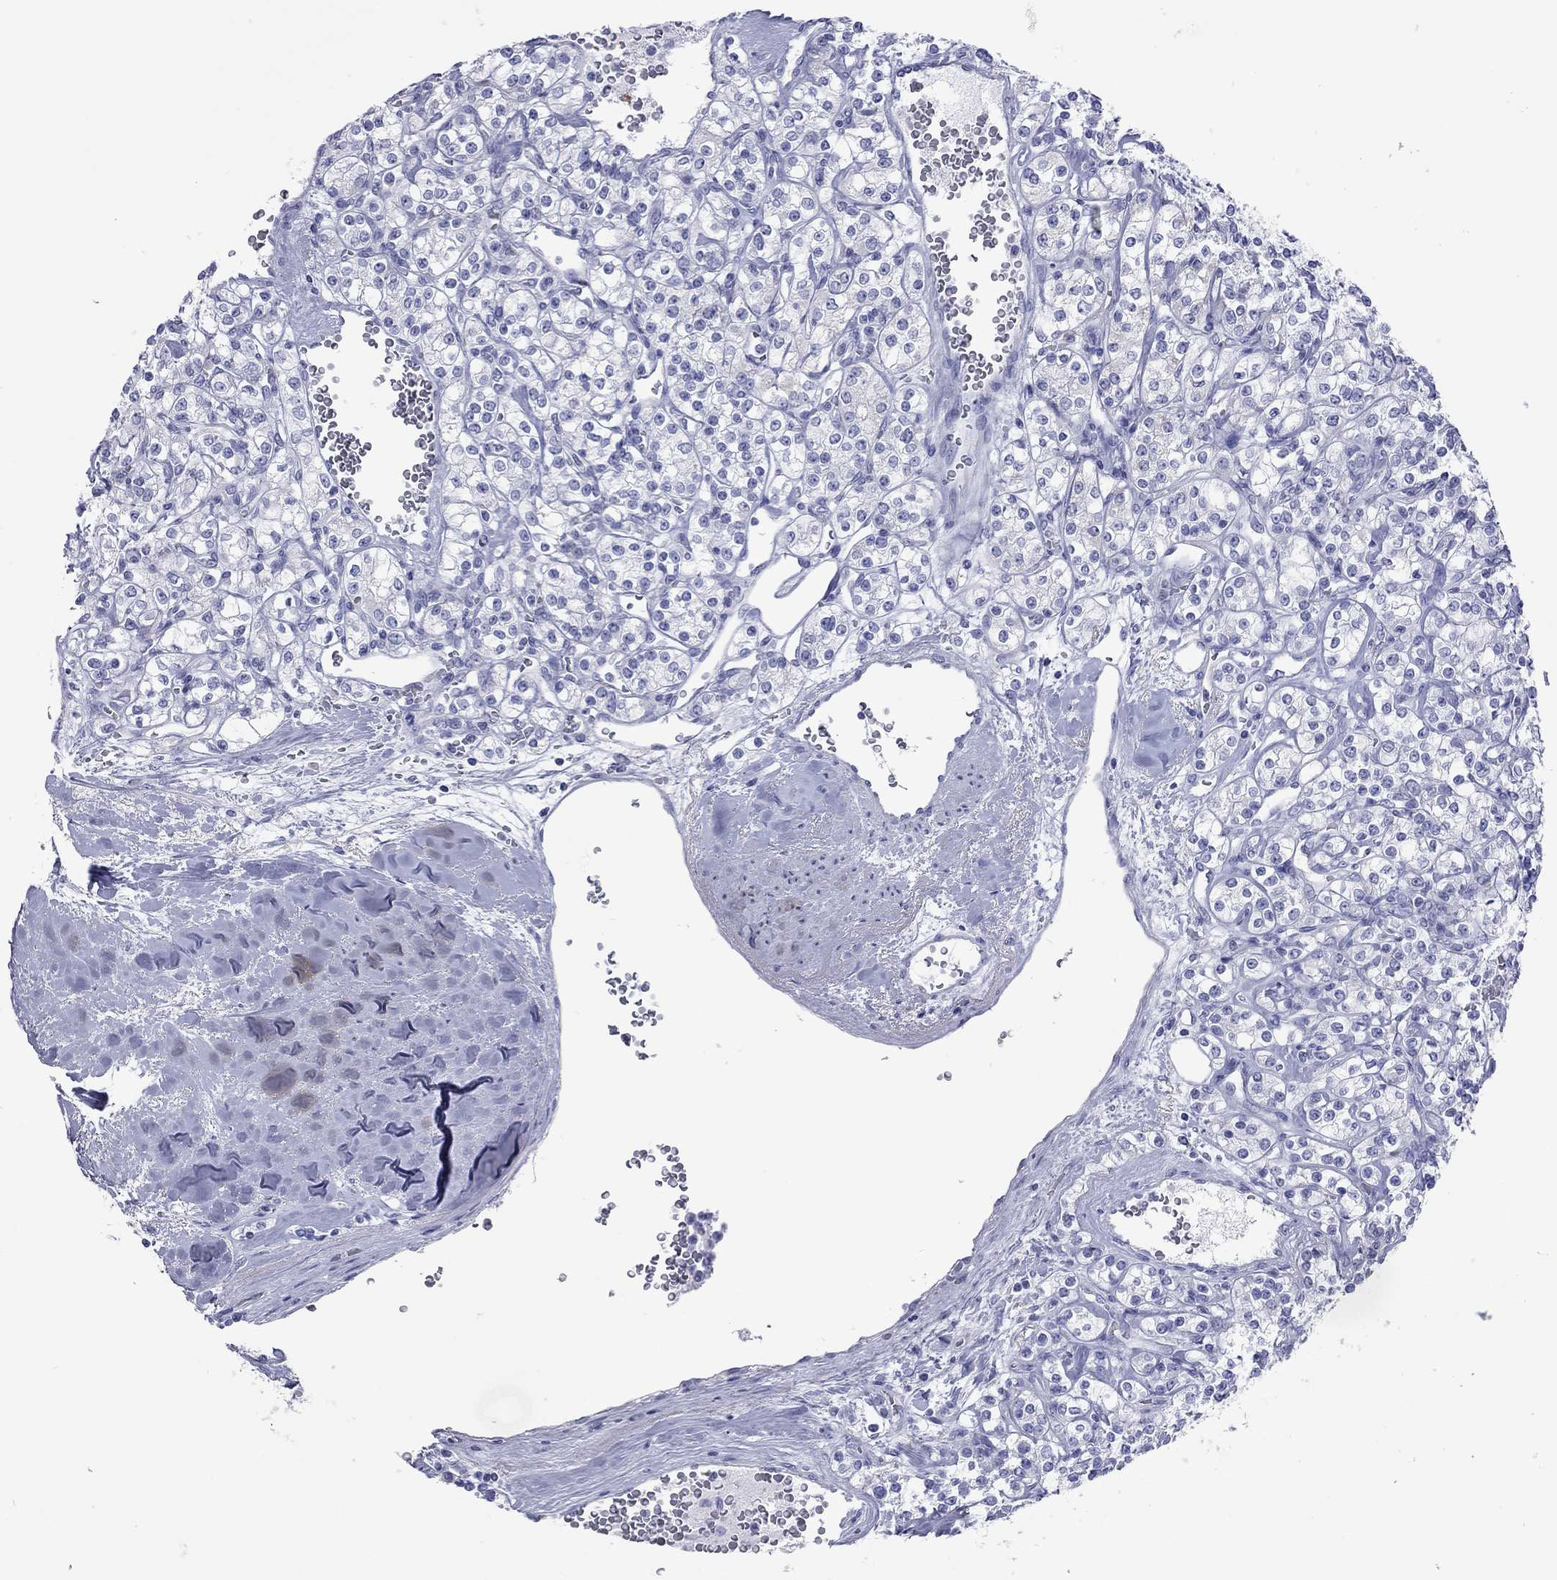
{"staining": {"intensity": "negative", "quantity": "none", "location": "none"}, "tissue": "renal cancer", "cell_type": "Tumor cells", "image_type": "cancer", "snomed": [{"axis": "morphology", "description": "Adenocarcinoma, NOS"}, {"axis": "topography", "description": "Kidney"}], "caption": "IHC photomicrograph of human renal cancer stained for a protein (brown), which demonstrates no positivity in tumor cells.", "gene": "VSIG10", "patient": {"sex": "male", "age": 77}}